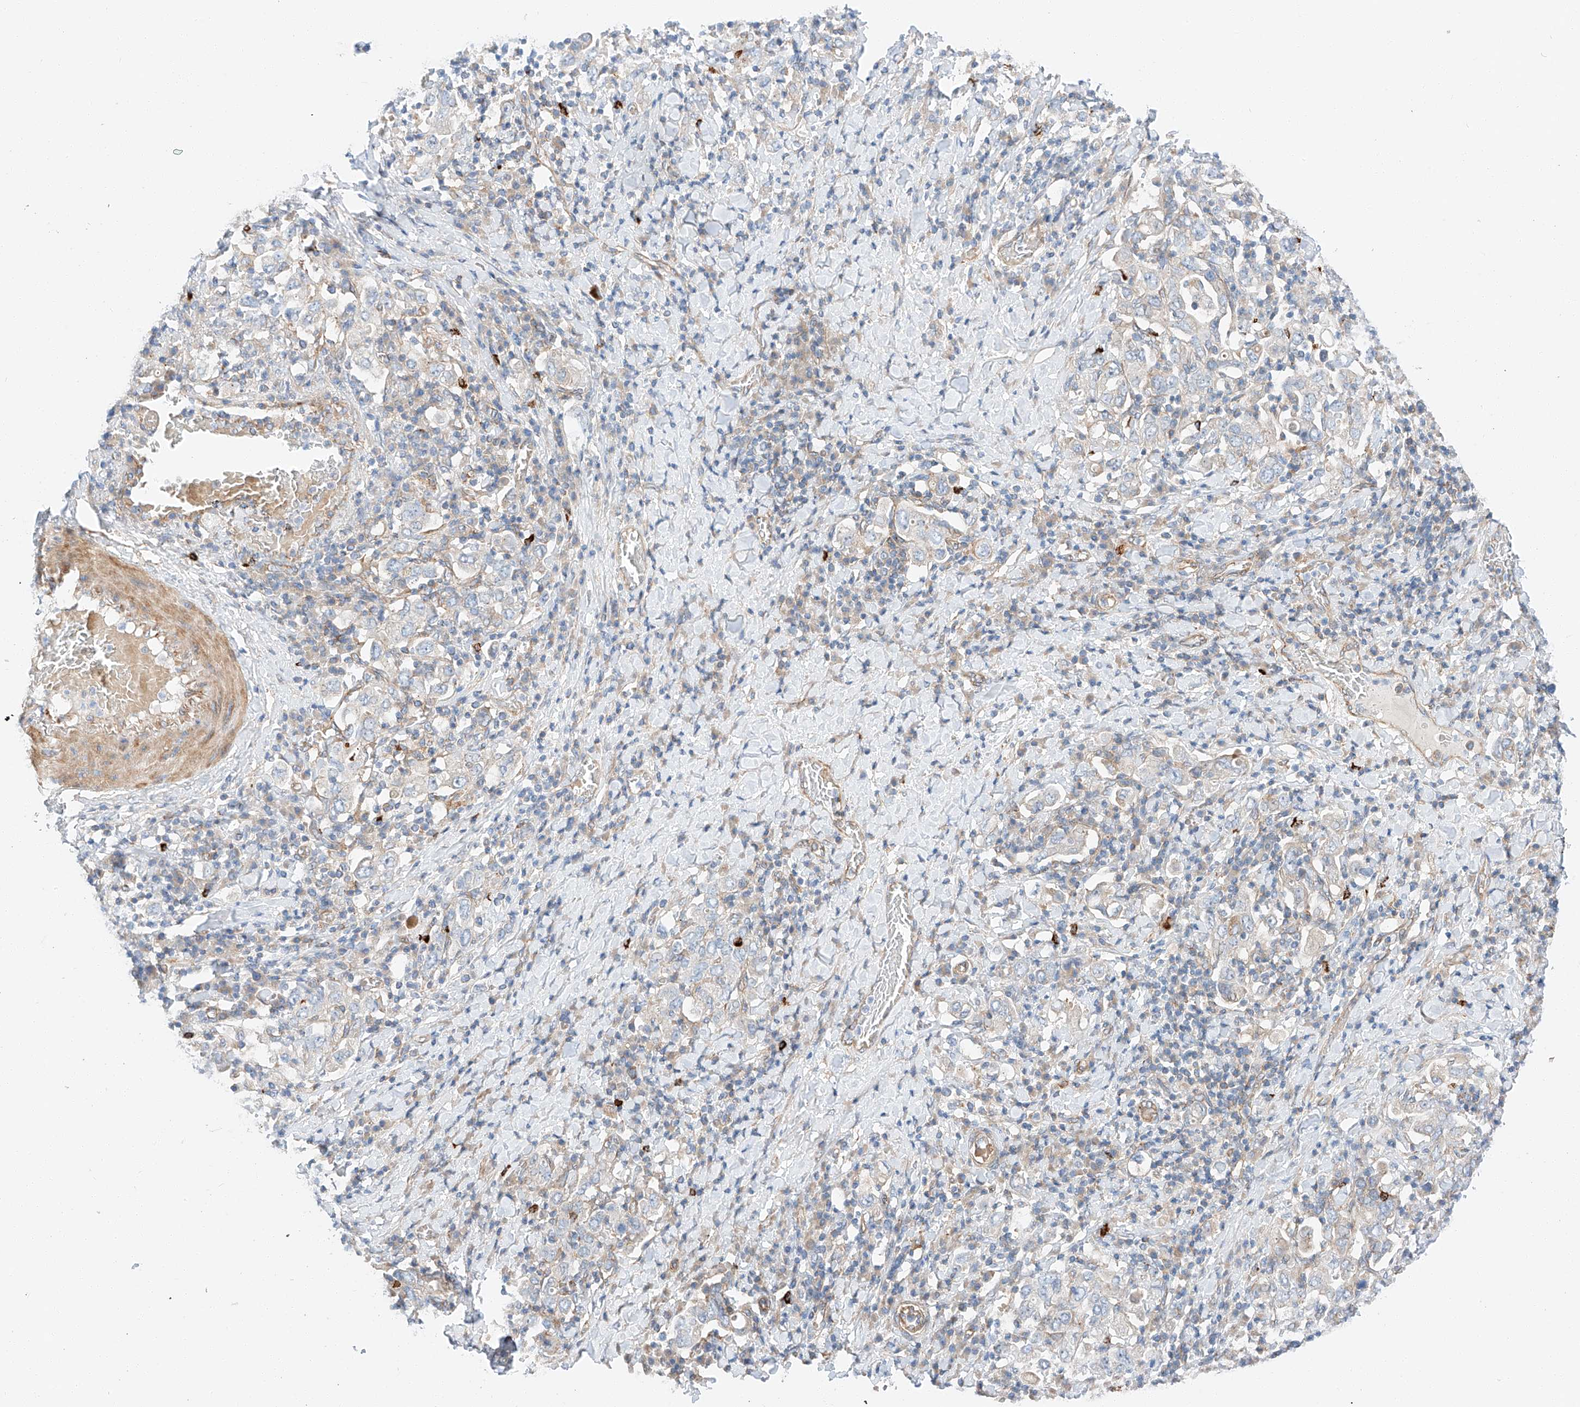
{"staining": {"intensity": "negative", "quantity": "none", "location": "none"}, "tissue": "stomach cancer", "cell_type": "Tumor cells", "image_type": "cancer", "snomed": [{"axis": "morphology", "description": "Adenocarcinoma, NOS"}, {"axis": "topography", "description": "Stomach, upper"}], "caption": "This is a image of immunohistochemistry staining of stomach cancer, which shows no staining in tumor cells.", "gene": "MINDY4", "patient": {"sex": "male", "age": 62}}